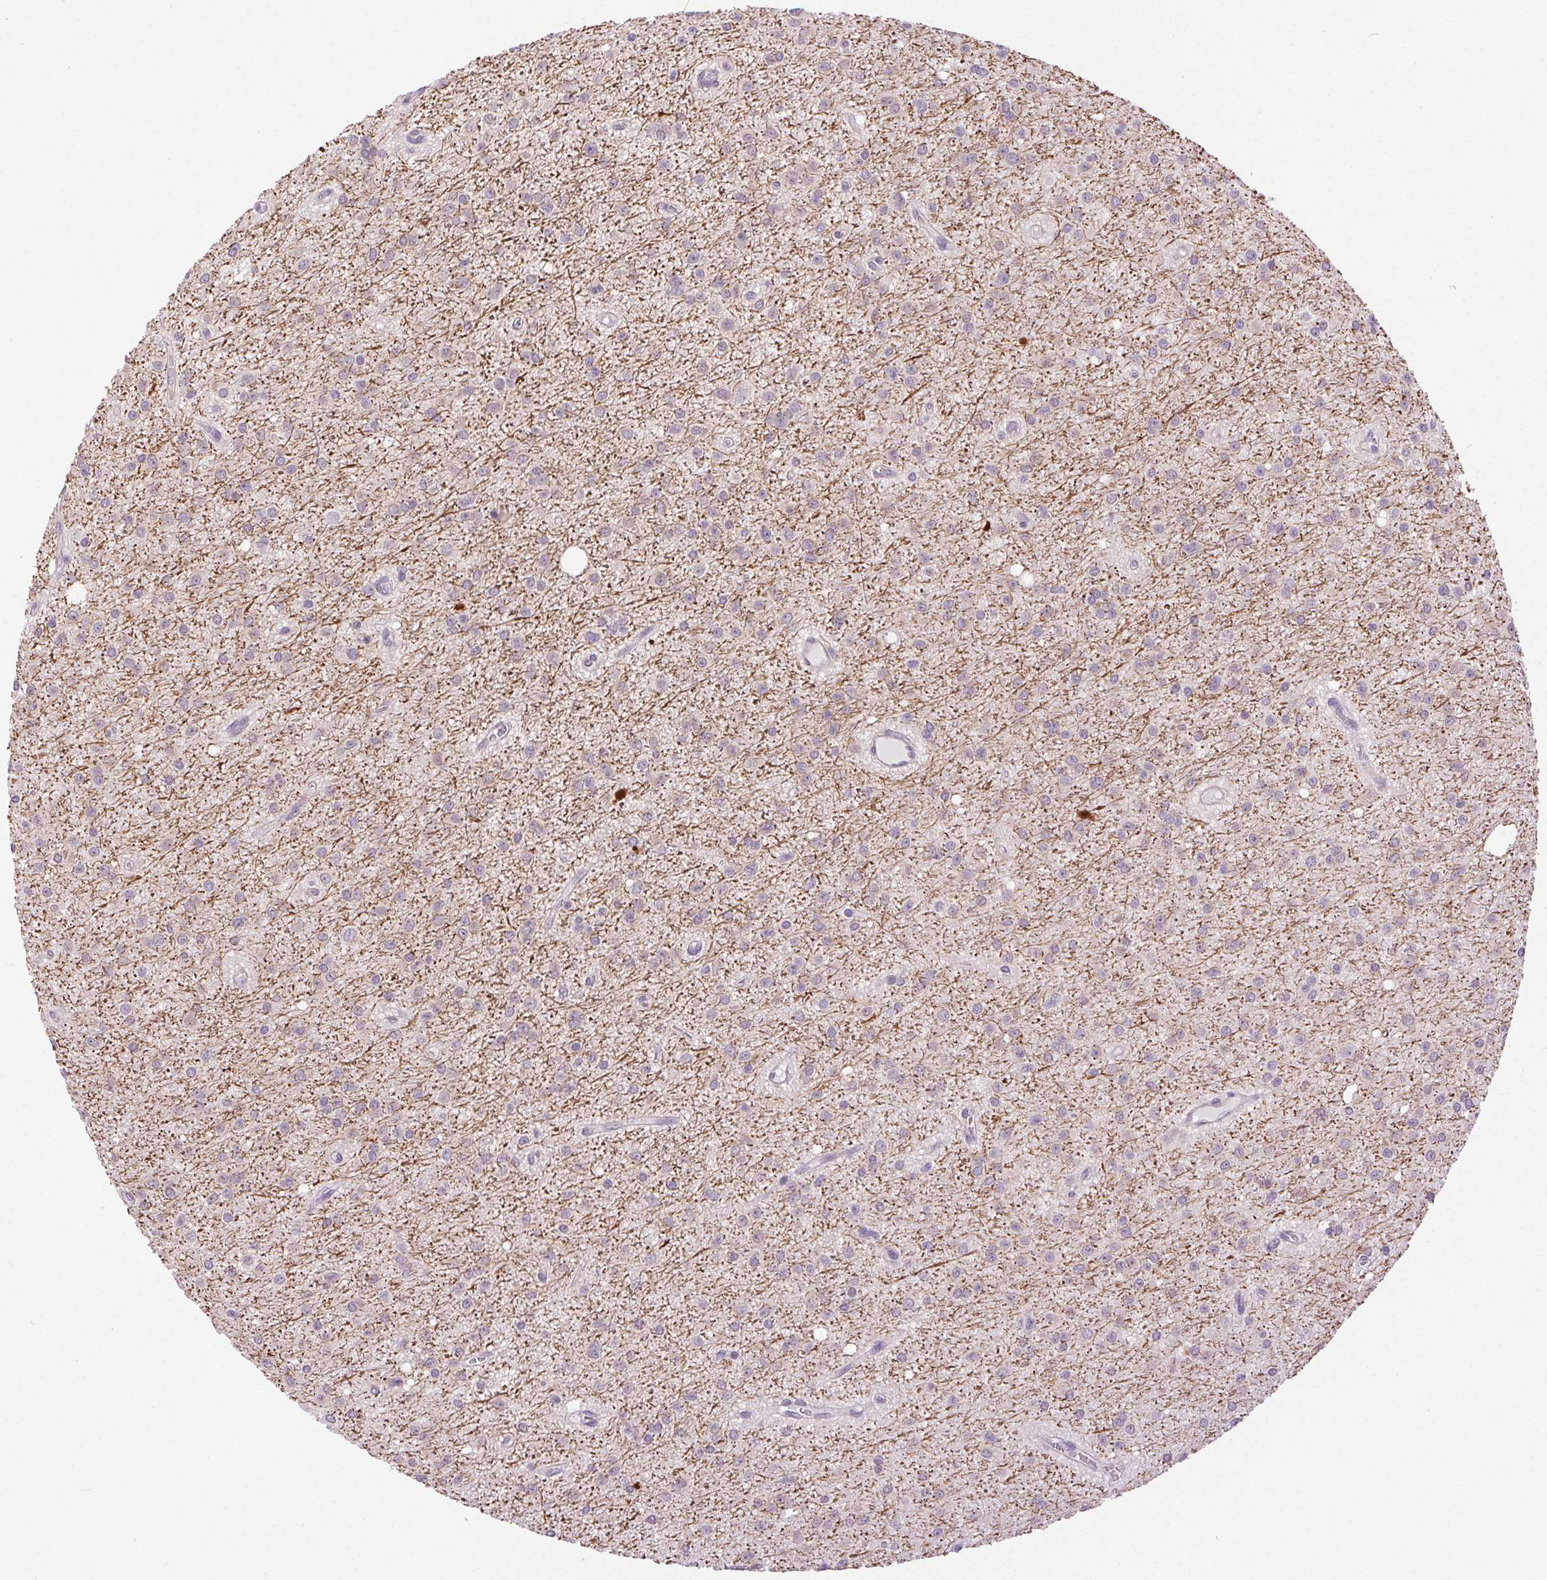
{"staining": {"intensity": "negative", "quantity": "none", "location": "none"}, "tissue": "glioma", "cell_type": "Tumor cells", "image_type": "cancer", "snomed": [{"axis": "morphology", "description": "Glioma, malignant, Low grade"}, {"axis": "topography", "description": "Brain"}], "caption": "This is a photomicrograph of immunohistochemistry (IHC) staining of glioma, which shows no staining in tumor cells.", "gene": "SYT11", "patient": {"sex": "male", "age": 27}}